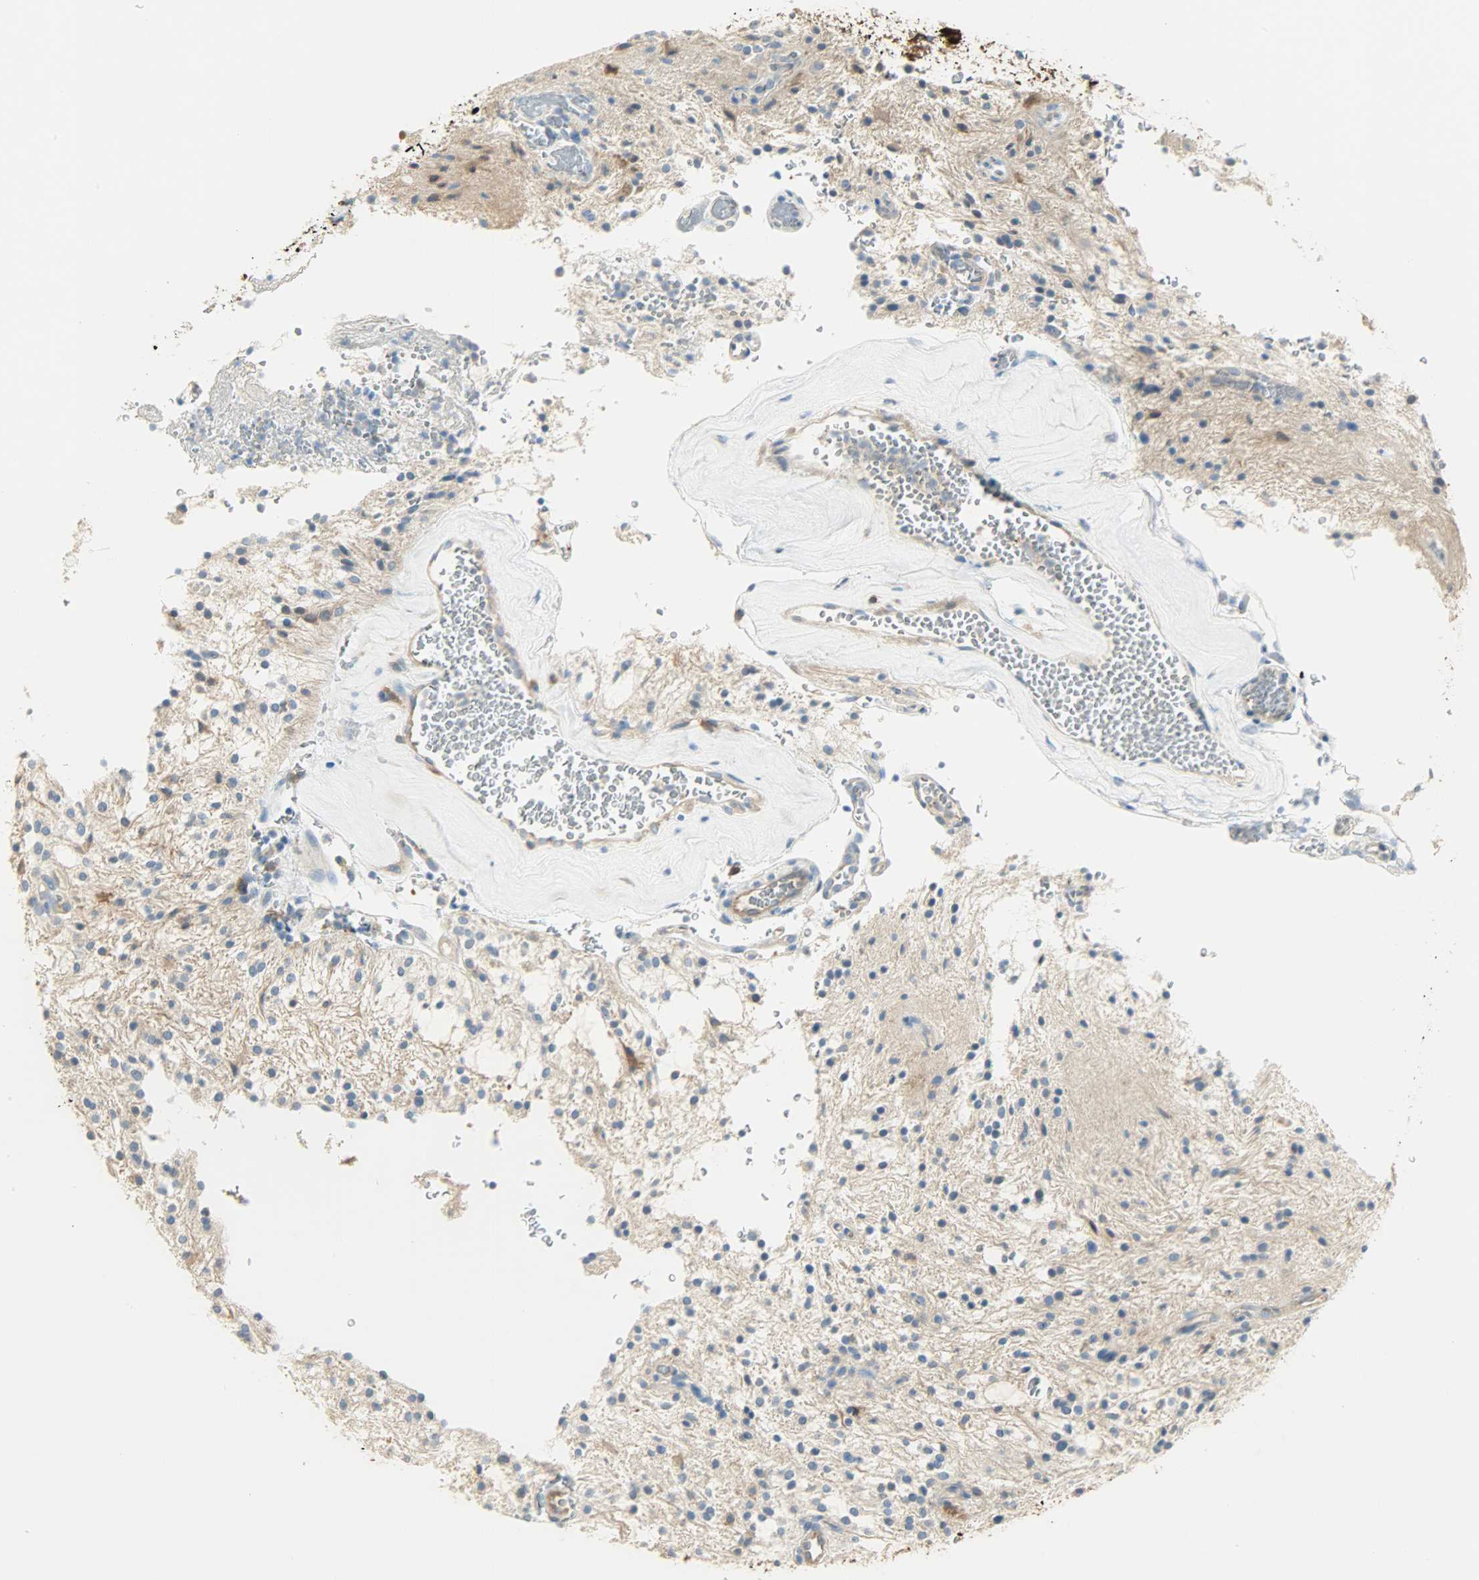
{"staining": {"intensity": "moderate", "quantity": ">75%", "location": "cytoplasmic/membranous"}, "tissue": "glioma", "cell_type": "Tumor cells", "image_type": "cancer", "snomed": [{"axis": "morphology", "description": "Glioma, malignant, NOS"}, {"axis": "topography", "description": "Cerebellum"}], "caption": "IHC of human glioma (malignant) demonstrates medium levels of moderate cytoplasmic/membranous positivity in approximately >75% of tumor cells.", "gene": "WARS1", "patient": {"sex": "female", "age": 10}}